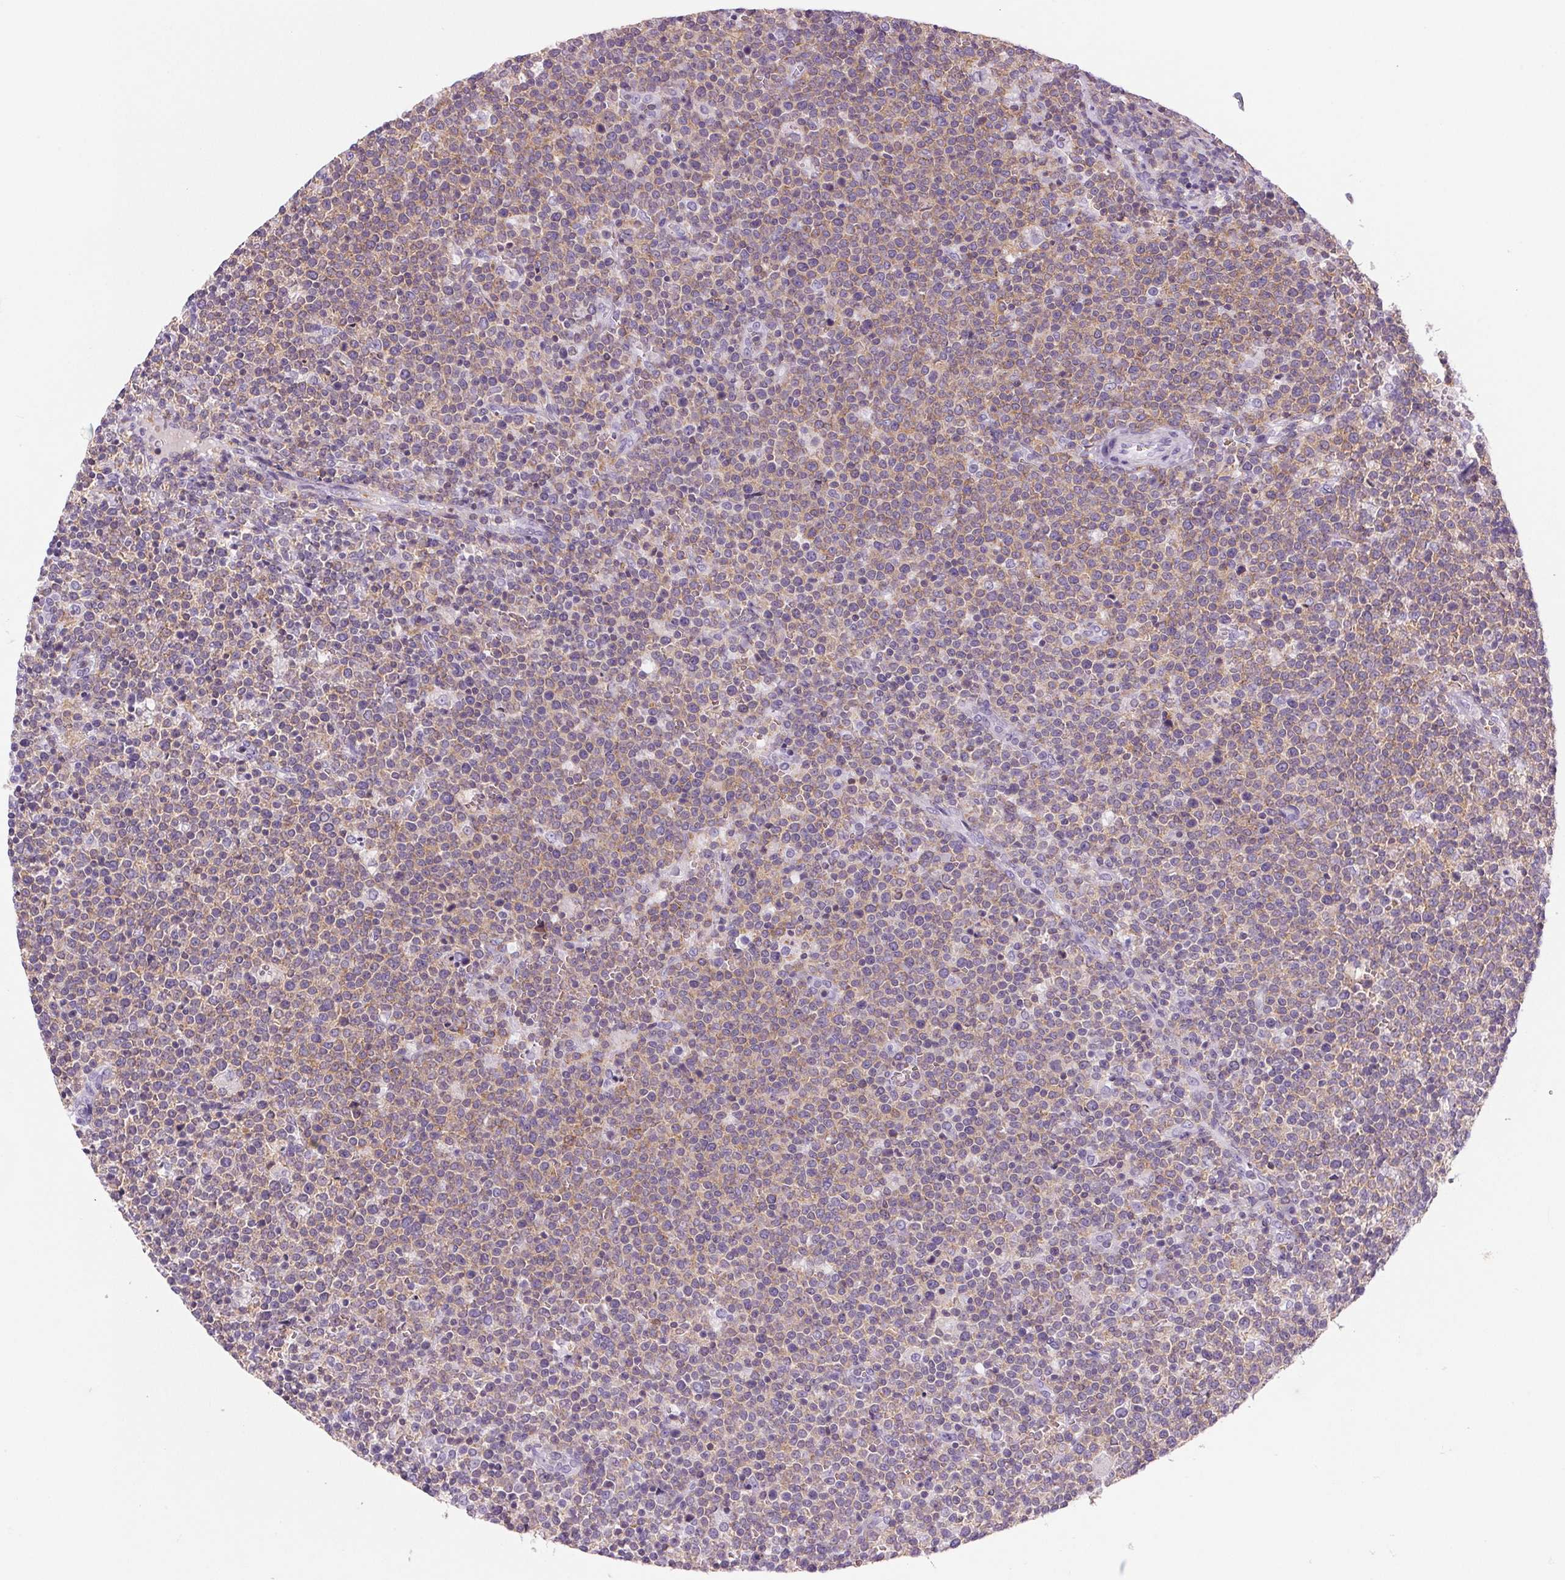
{"staining": {"intensity": "weak", "quantity": "25%-75%", "location": "cytoplasmic/membranous"}, "tissue": "lymphoma", "cell_type": "Tumor cells", "image_type": "cancer", "snomed": [{"axis": "morphology", "description": "Malignant lymphoma, non-Hodgkin's type, High grade"}, {"axis": "topography", "description": "Lymph node"}], "caption": "Immunohistochemistry photomicrograph of neoplastic tissue: lymphoma stained using IHC displays low levels of weak protein expression localized specifically in the cytoplasmic/membranous of tumor cells, appearing as a cytoplasmic/membranous brown color.", "gene": "S100A2", "patient": {"sex": "male", "age": 61}}